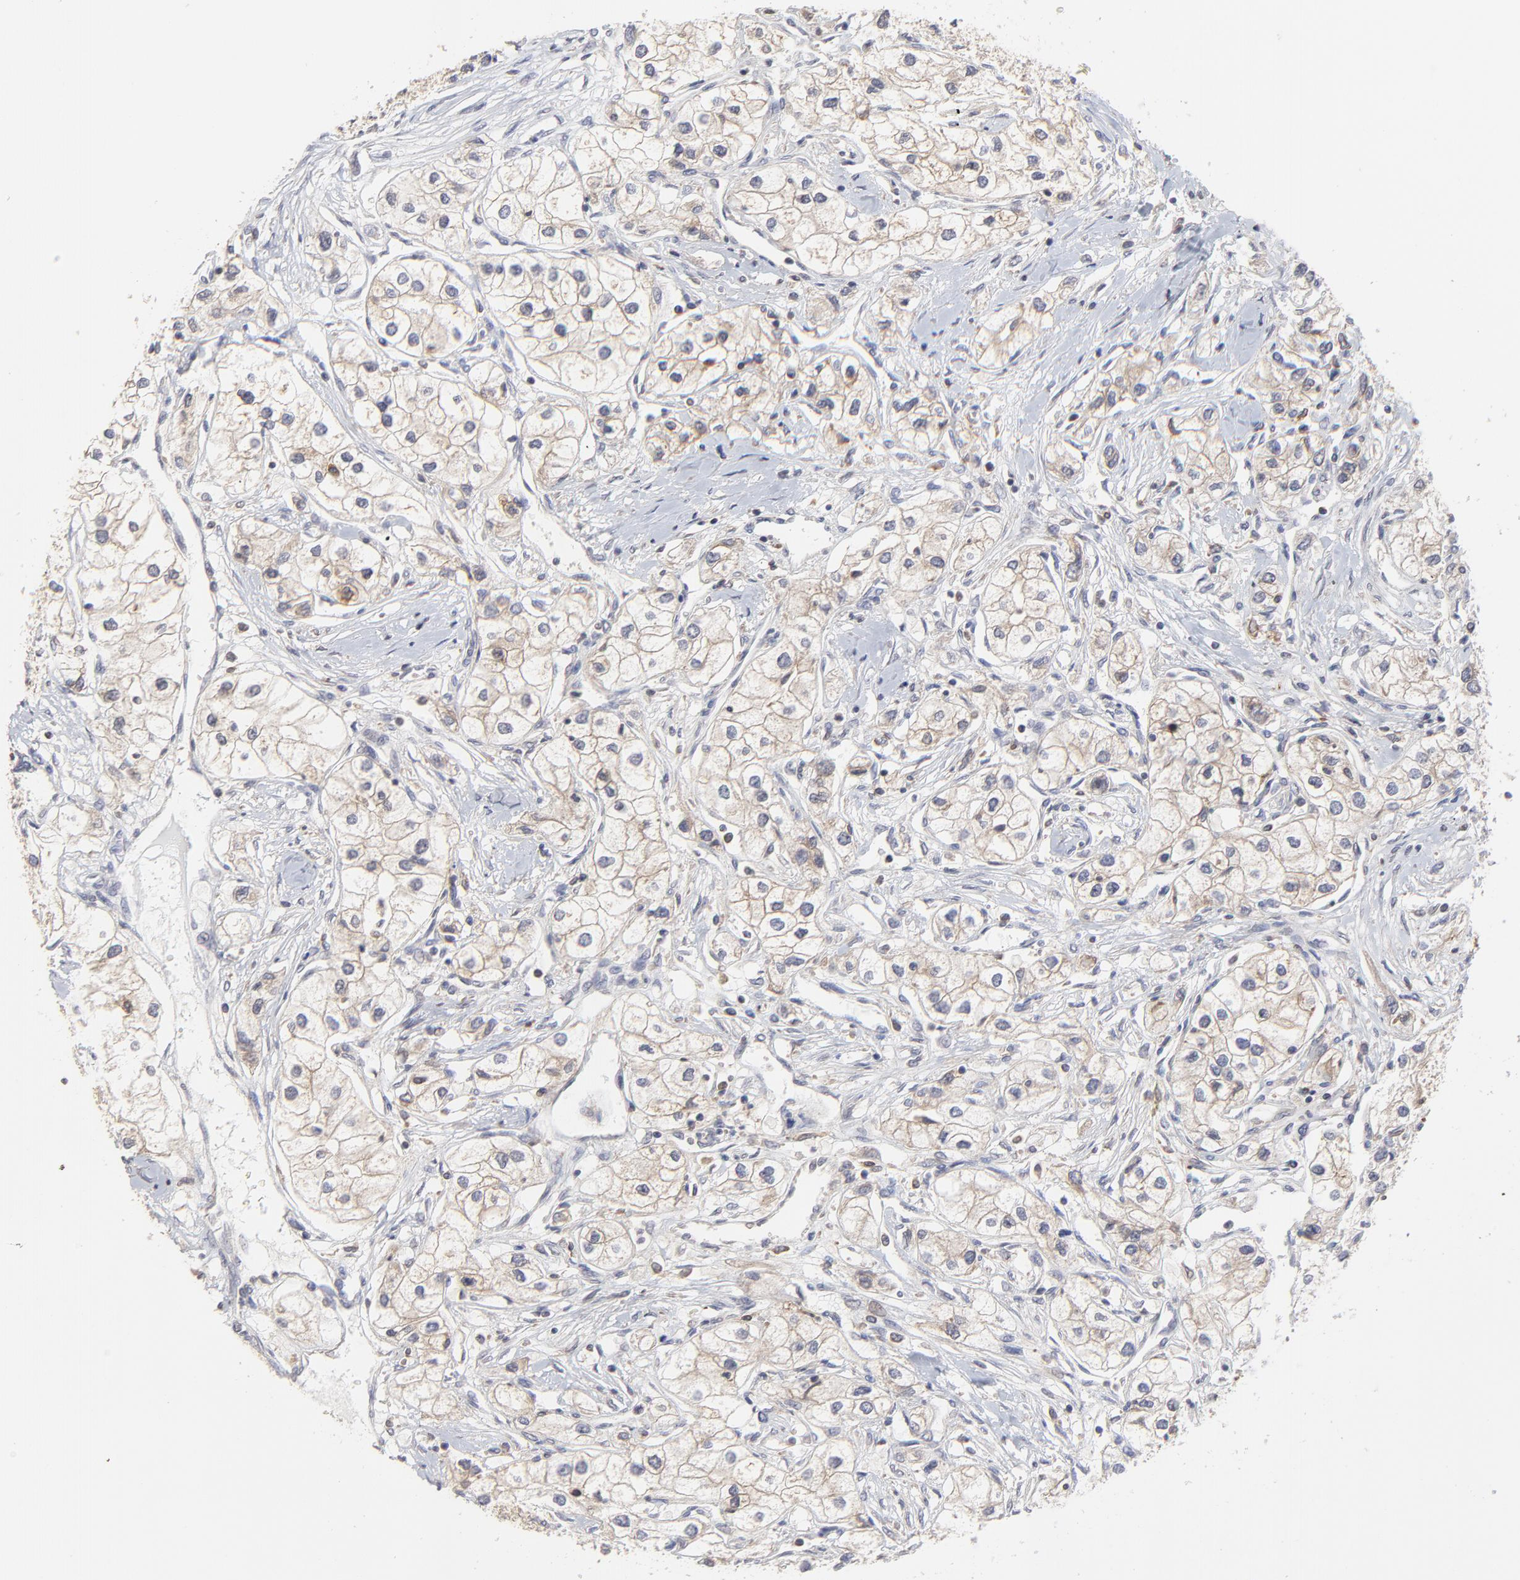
{"staining": {"intensity": "weak", "quantity": ">75%", "location": "cytoplasmic/membranous"}, "tissue": "renal cancer", "cell_type": "Tumor cells", "image_type": "cancer", "snomed": [{"axis": "morphology", "description": "Adenocarcinoma, NOS"}, {"axis": "topography", "description": "Kidney"}], "caption": "Adenocarcinoma (renal) tissue exhibits weak cytoplasmic/membranous positivity in approximately >75% of tumor cells, visualized by immunohistochemistry.", "gene": "RAB9A", "patient": {"sex": "male", "age": 57}}